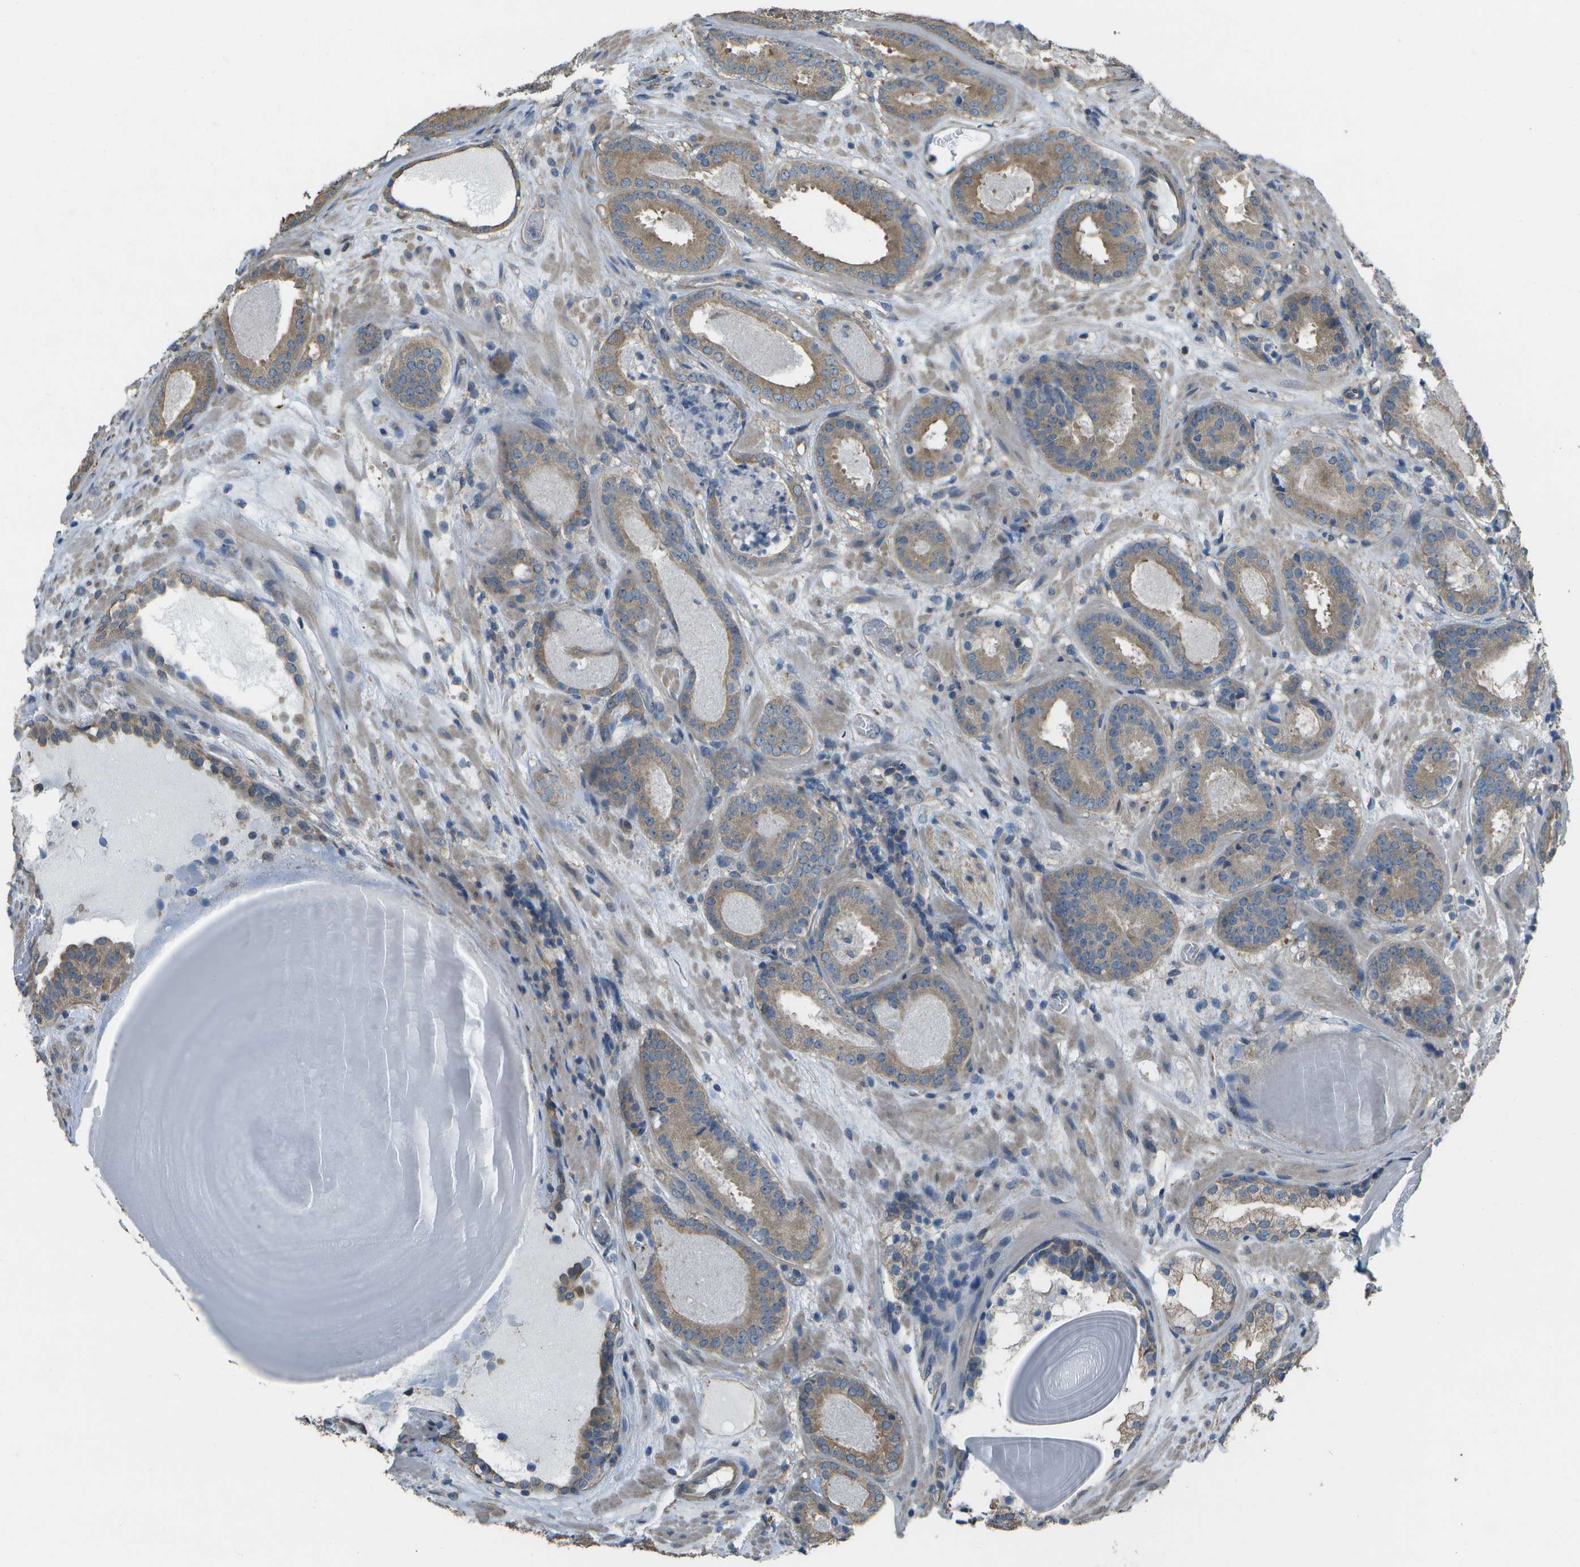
{"staining": {"intensity": "moderate", "quantity": "<25%", "location": "cytoplasmic/membranous"}, "tissue": "prostate cancer", "cell_type": "Tumor cells", "image_type": "cancer", "snomed": [{"axis": "morphology", "description": "Adenocarcinoma, Low grade"}, {"axis": "topography", "description": "Prostate"}], "caption": "Moderate cytoplasmic/membranous staining for a protein is present in approximately <25% of tumor cells of prostate adenocarcinoma (low-grade) using IHC.", "gene": "CLNS1A", "patient": {"sex": "male", "age": 69}}